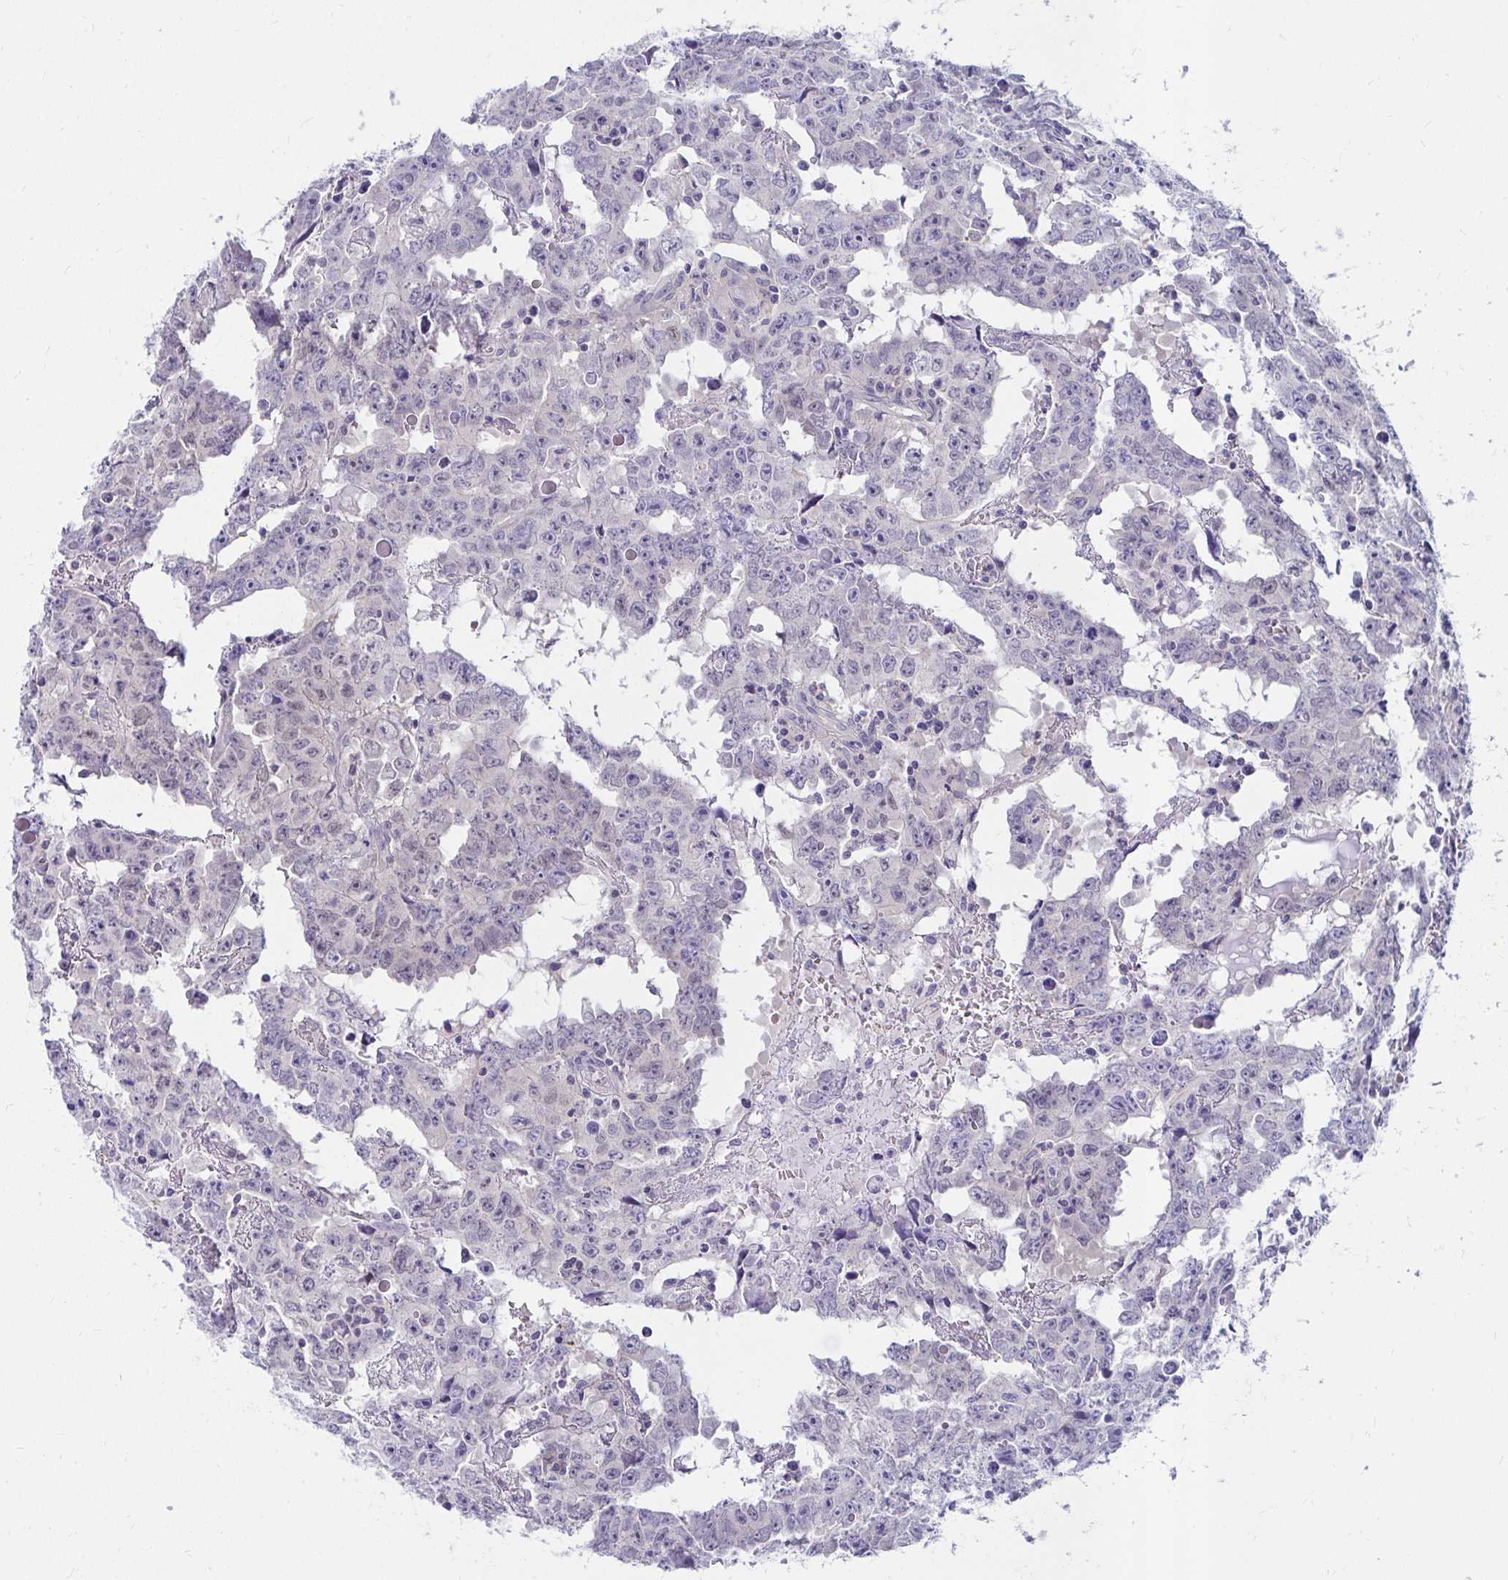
{"staining": {"intensity": "negative", "quantity": "none", "location": "none"}, "tissue": "testis cancer", "cell_type": "Tumor cells", "image_type": "cancer", "snomed": [{"axis": "morphology", "description": "Carcinoma, Embryonal, NOS"}, {"axis": "topography", "description": "Testis"}], "caption": "Tumor cells show no significant protein expression in embryonal carcinoma (testis).", "gene": "C19orf81", "patient": {"sex": "male", "age": 22}}